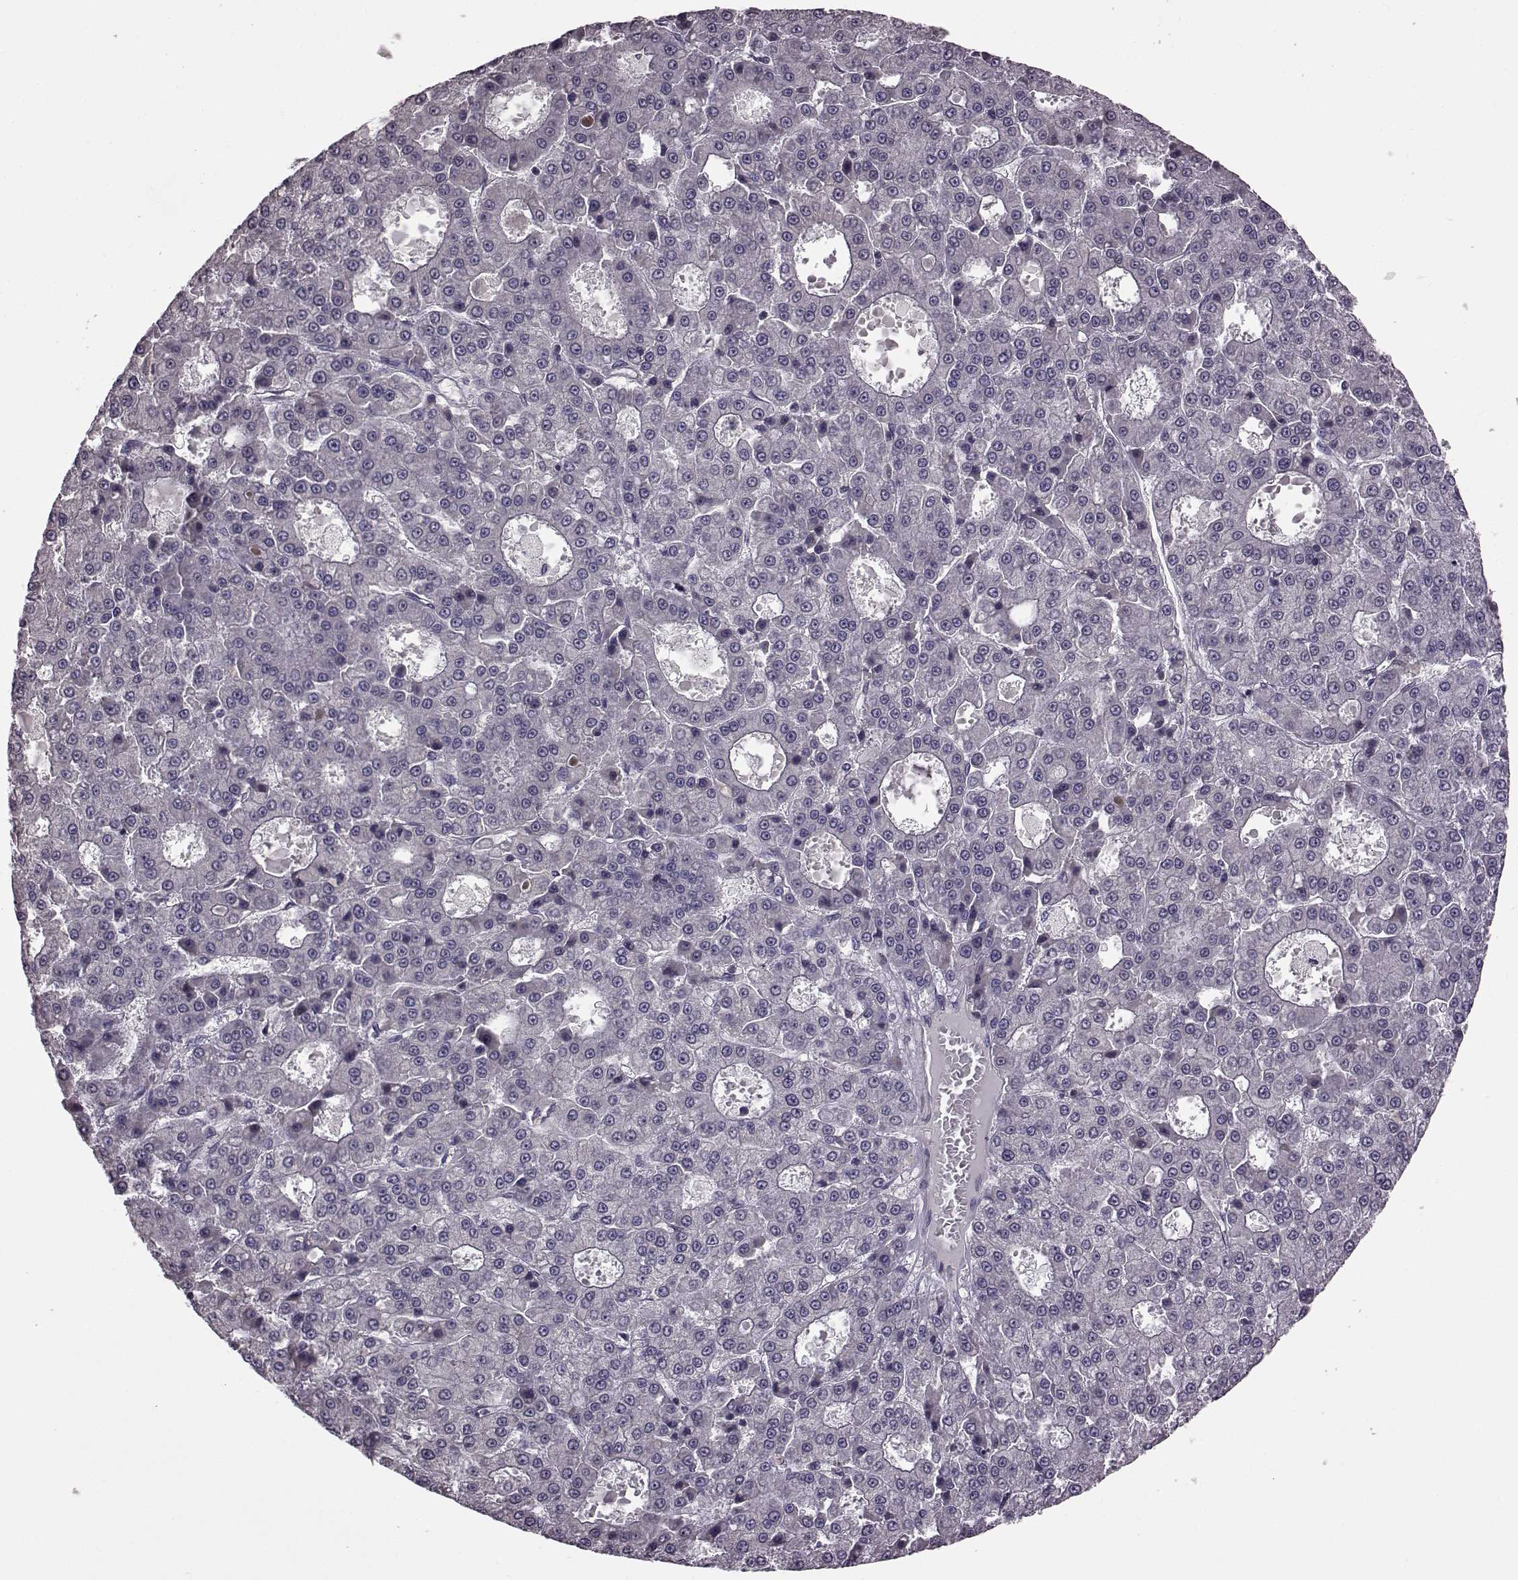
{"staining": {"intensity": "negative", "quantity": "none", "location": "none"}, "tissue": "liver cancer", "cell_type": "Tumor cells", "image_type": "cancer", "snomed": [{"axis": "morphology", "description": "Carcinoma, Hepatocellular, NOS"}, {"axis": "topography", "description": "Liver"}], "caption": "Human liver cancer (hepatocellular carcinoma) stained for a protein using immunohistochemistry shows no expression in tumor cells.", "gene": "CDC42SE1", "patient": {"sex": "male", "age": 70}}